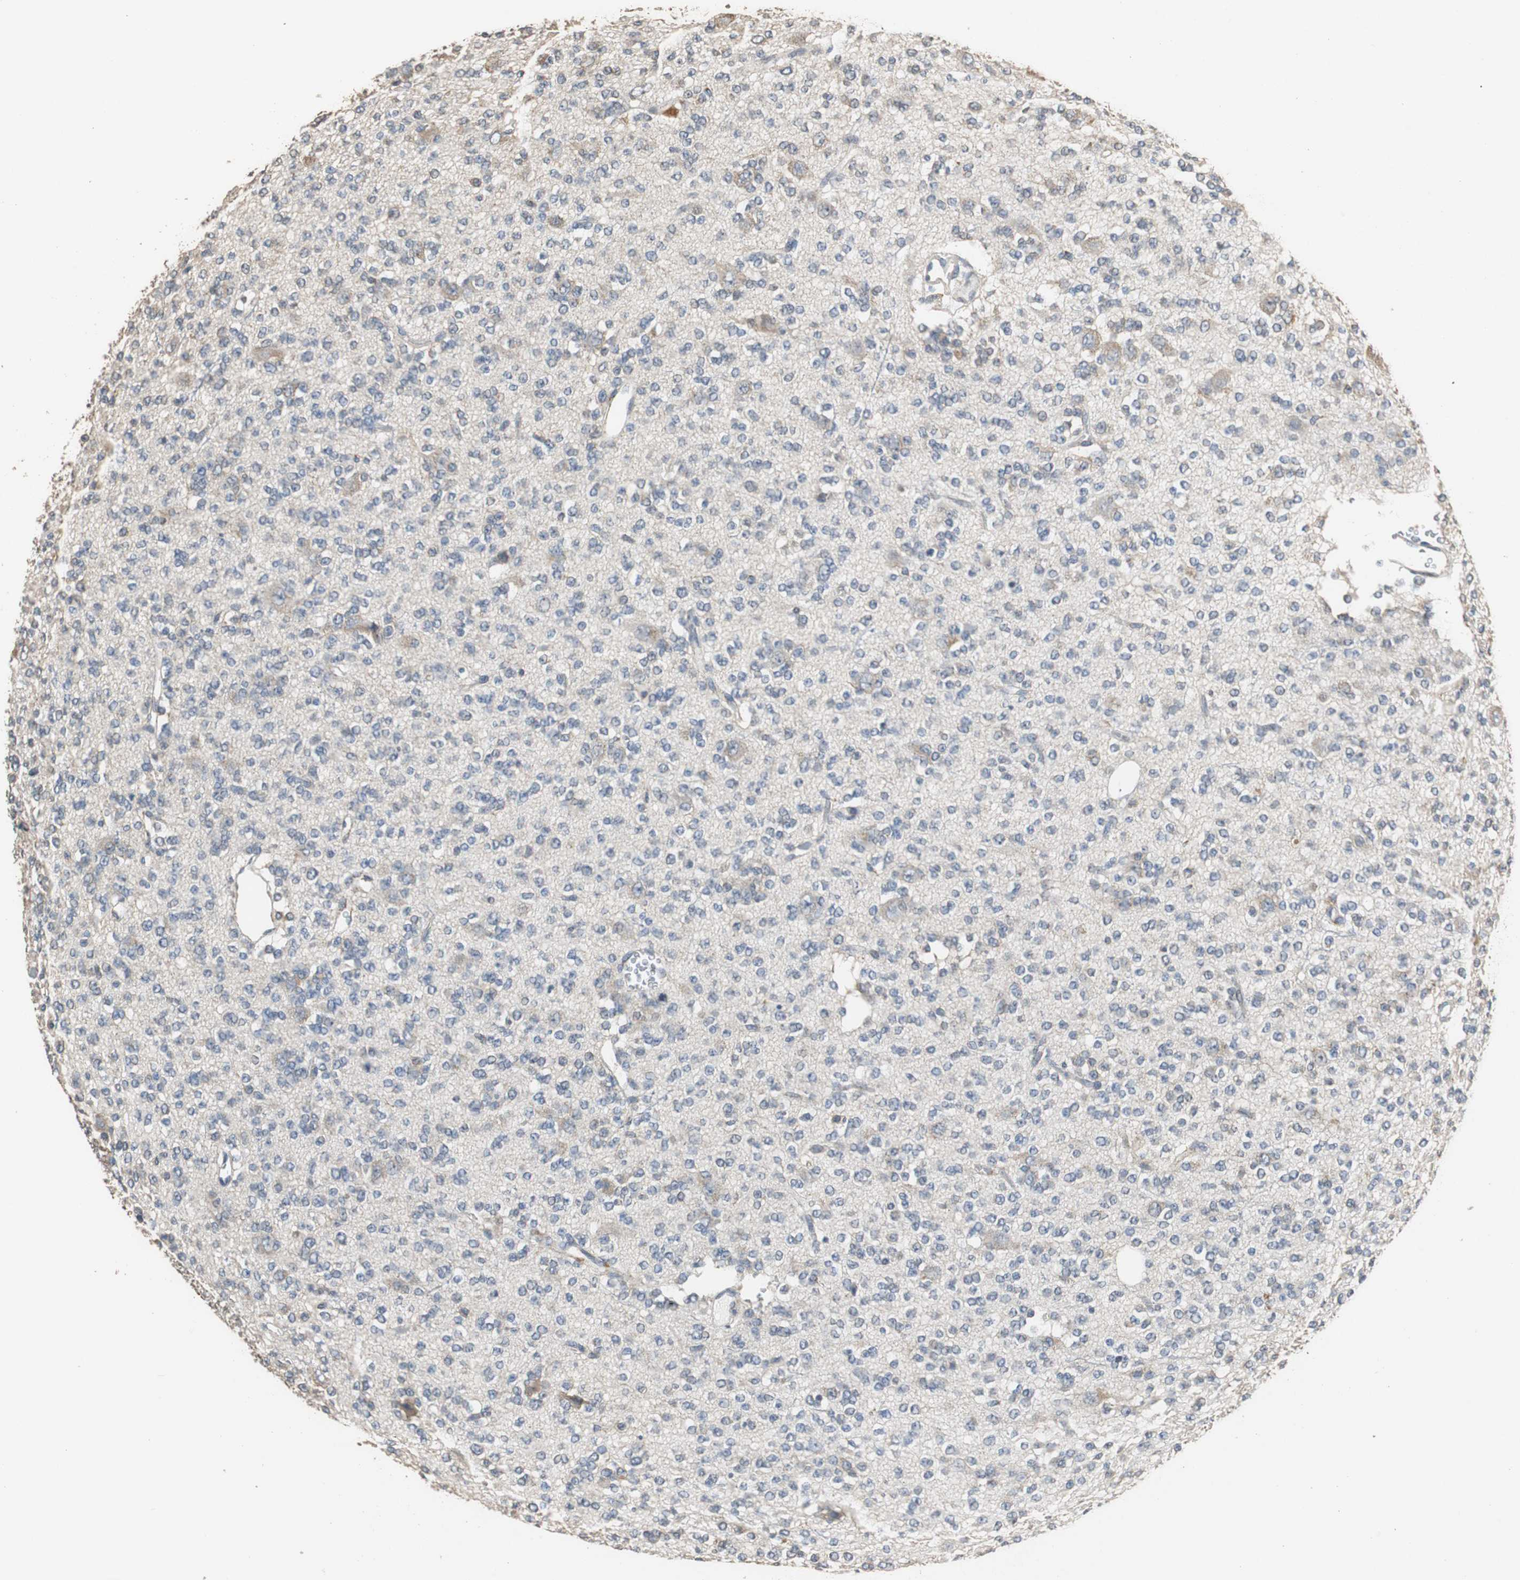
{"staining": {"intensity": "negative", "quantity": "none", "location": "none"}, "tissue": "glioma", "cell_type": "Tumor cells", "image_type": "cancer", "snomed": [{"axis": "morphology", "description": "Glioma, malignant, Low grade"}, {"axis": "topography", "description": "Brain"}], "caption": "This is a image of immunohistochemistry (IHC) staining of glioma, which shows no staining in tumor cells.", "gene": "HMGCL", "patient": {"sex": "male", "age": 38}}